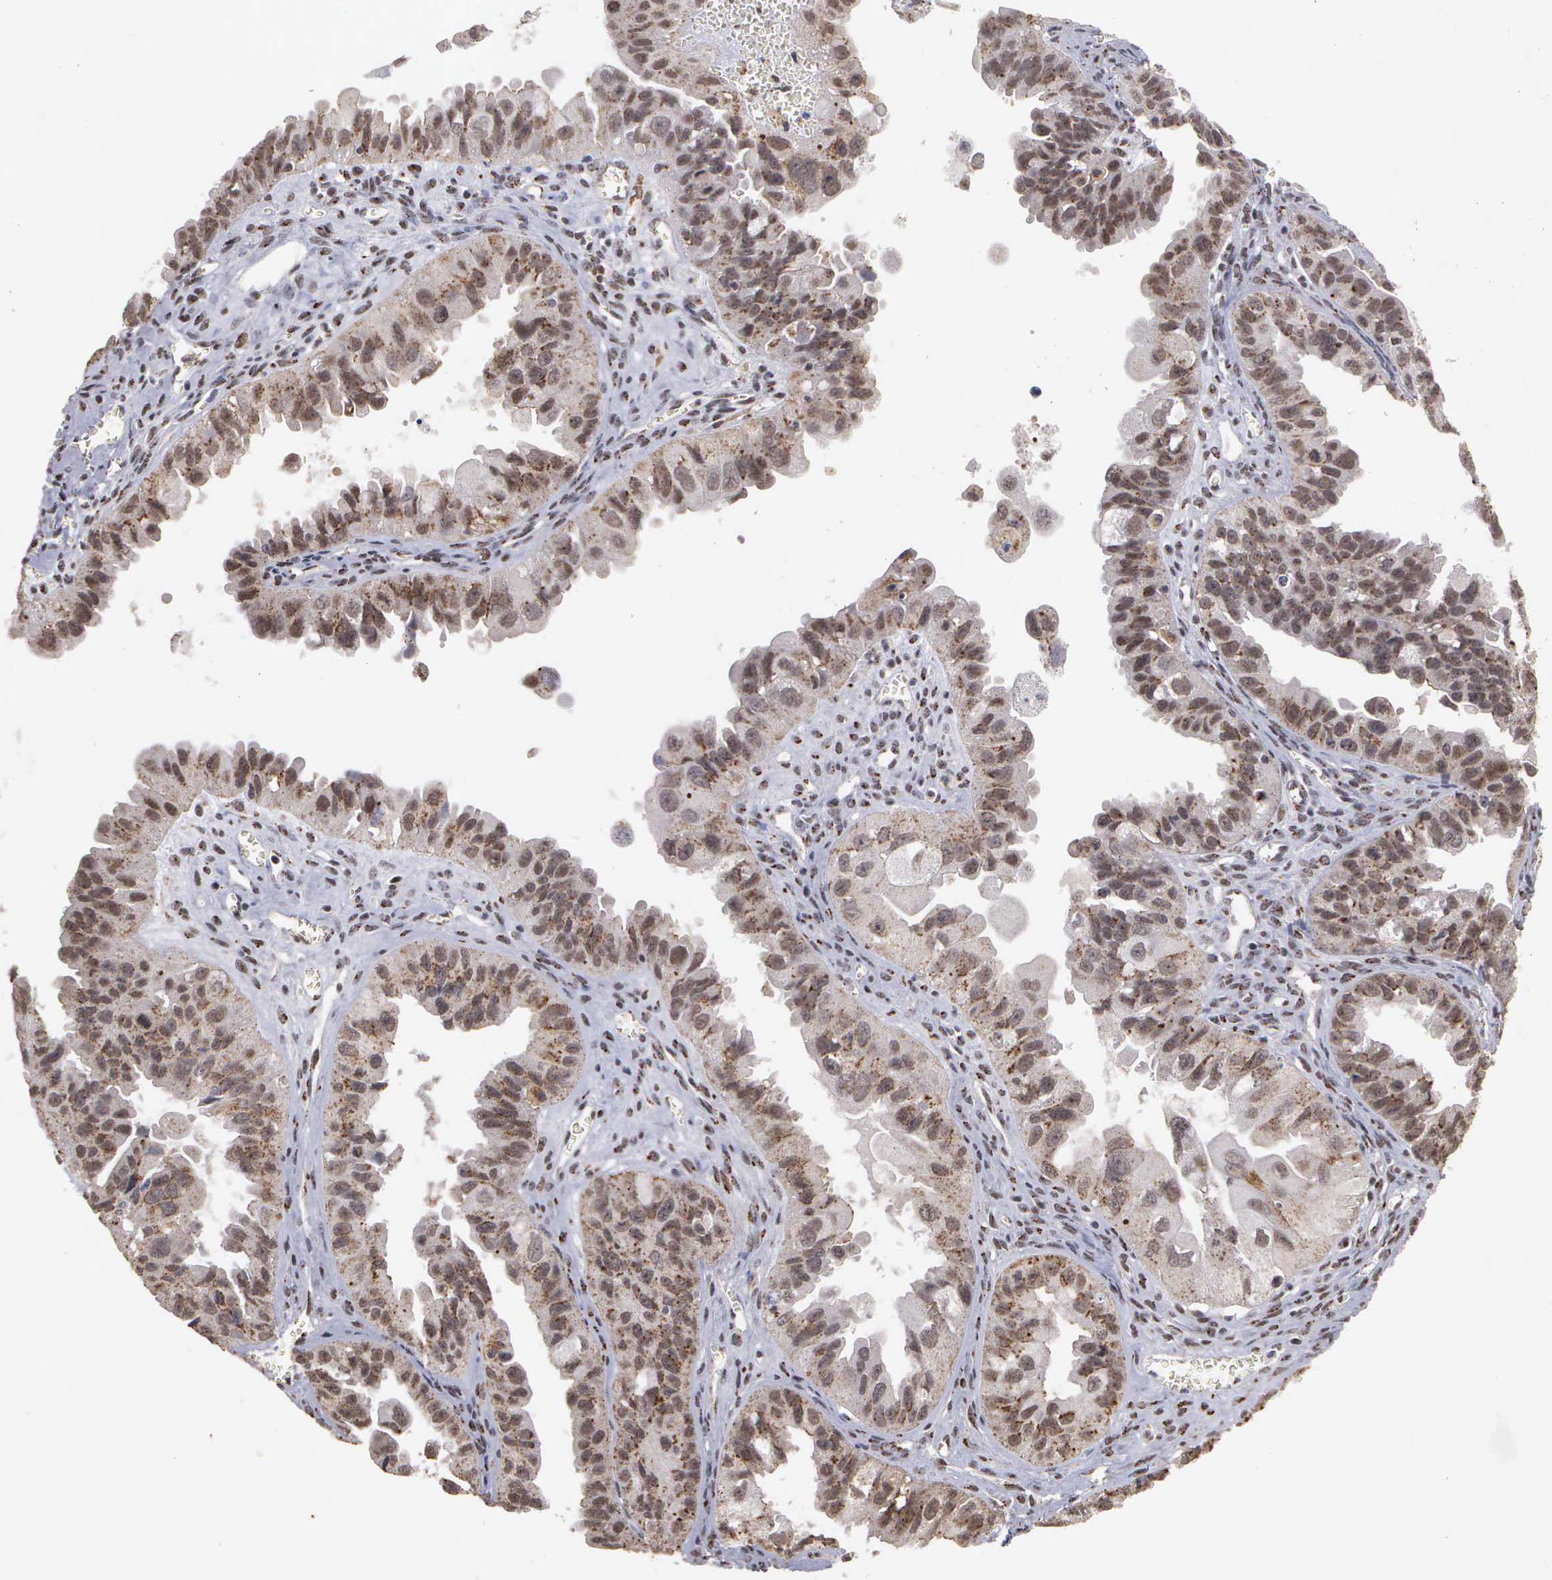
{"staining": {"intensity": "moderate", "quantity": ">75%", "location": "cytoplasmic/membranous,nuclear"}, "tissue": "ovarian cancer", "cell_type": "Tumor cells", "image_type": "cancer", "snomed": [{"axis": "morphology", "description": "Carcinoma, endometroid"}, {"axis": "topography", "description": "Ovary"}], "caption": "Protein expression analysis of ovarian cancer (endometroid carcinoma) demonstrates moderate cytoplasmic/membranous and nuclear staining in approximately >75% of tumor cells.", "gene": "GTF2A1", "patient": {"sex": "female", "age": 85}}